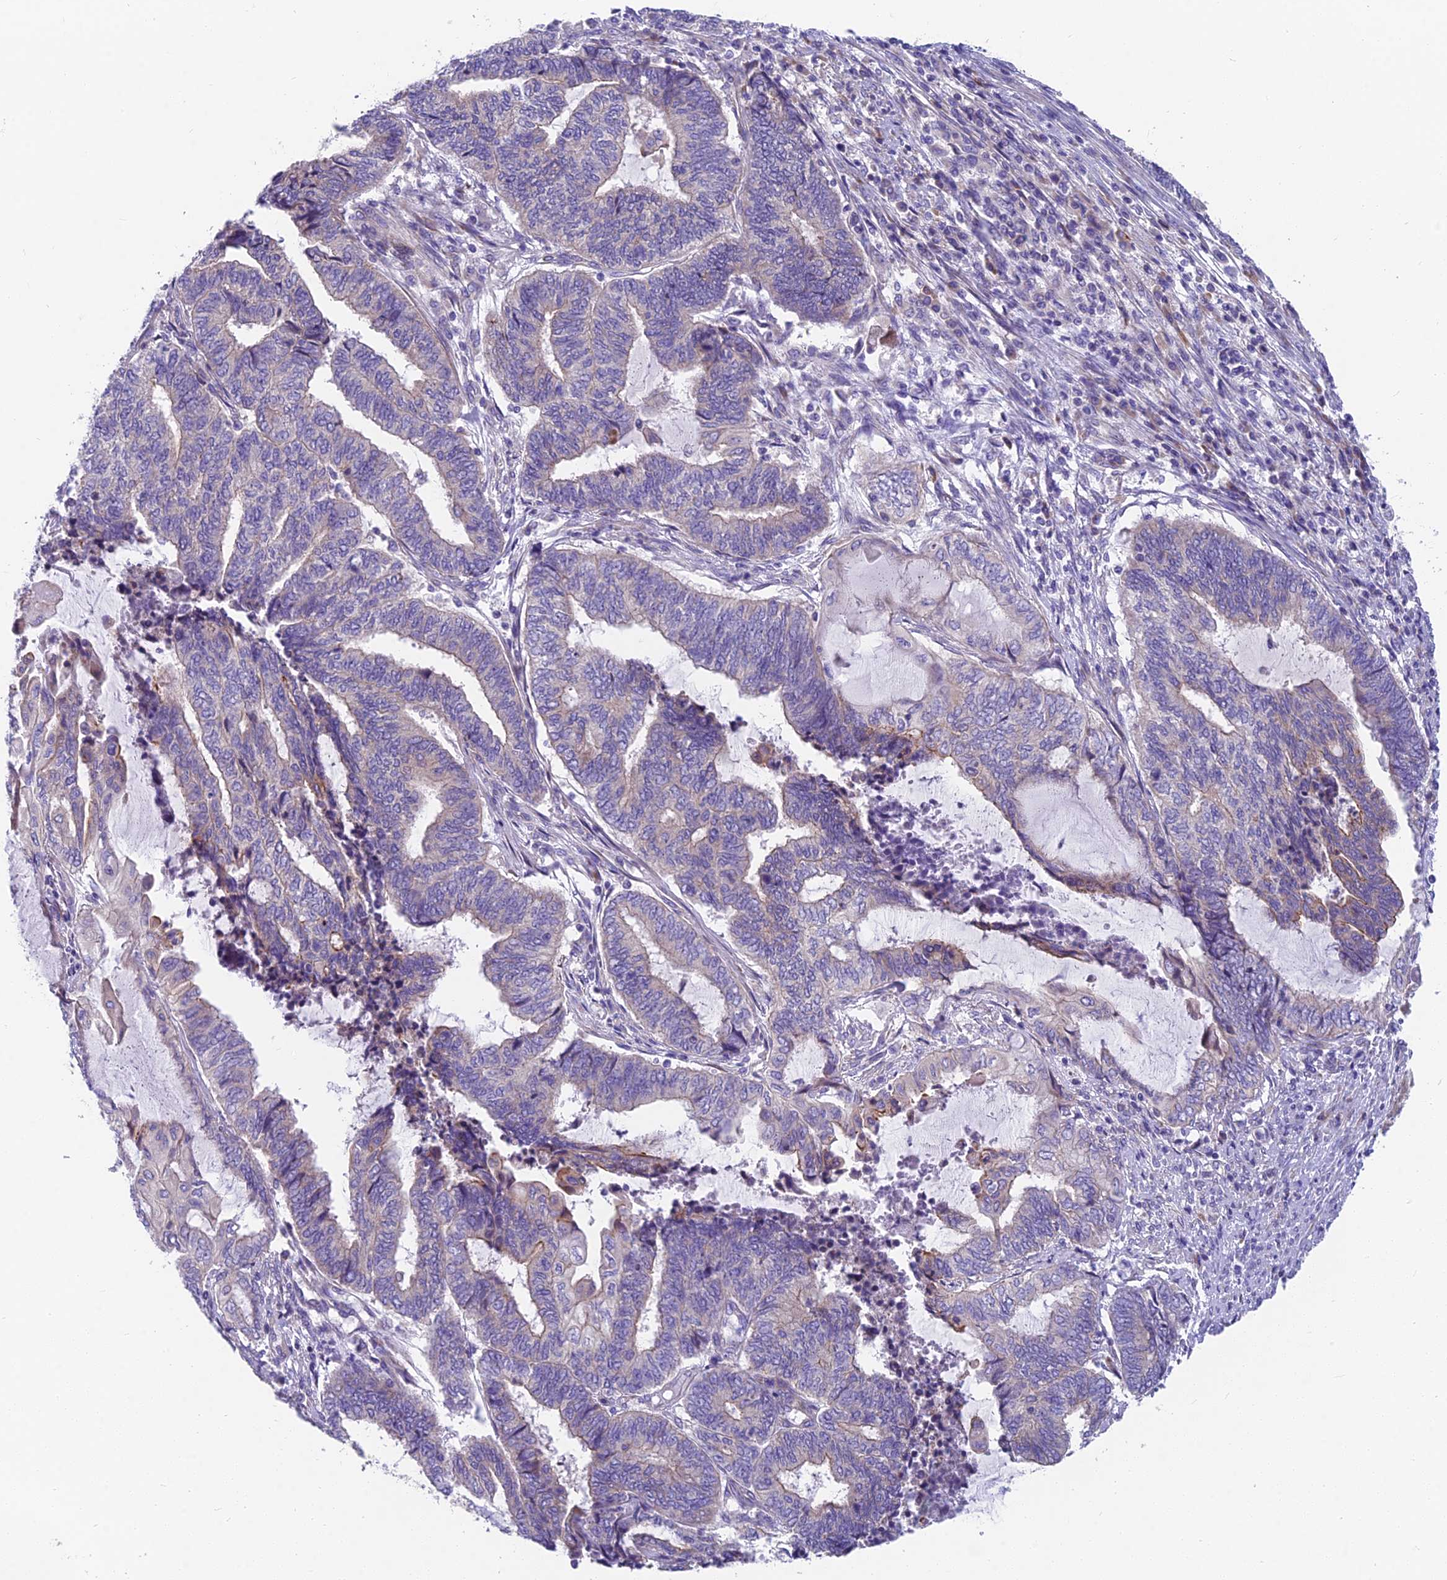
{"staining": {"intensity": "weak", "quantity": "25%-75%", "location": "cytoplasmic/membranous"}, "tissue": "endometrial cancer", "cell_type": "Tumor cells", "image_type": "cancer", "snomed": [{"axis": "morphology", "description": "Adenocarcinoma, NOS"}, {"axis": "topography", "description": "Uterus"}, {"axis": "topography", "description": "Endometrium"}], "caption": "Immunohistochemical staining of human adenocarcinoma (endometrial) exhibits low levels of weak cytoplasmic/membranous positivity in about 25%-75% of tumor cells.", "gene": "MVB12A", "patient": {"sex": "female", "age": 70}}